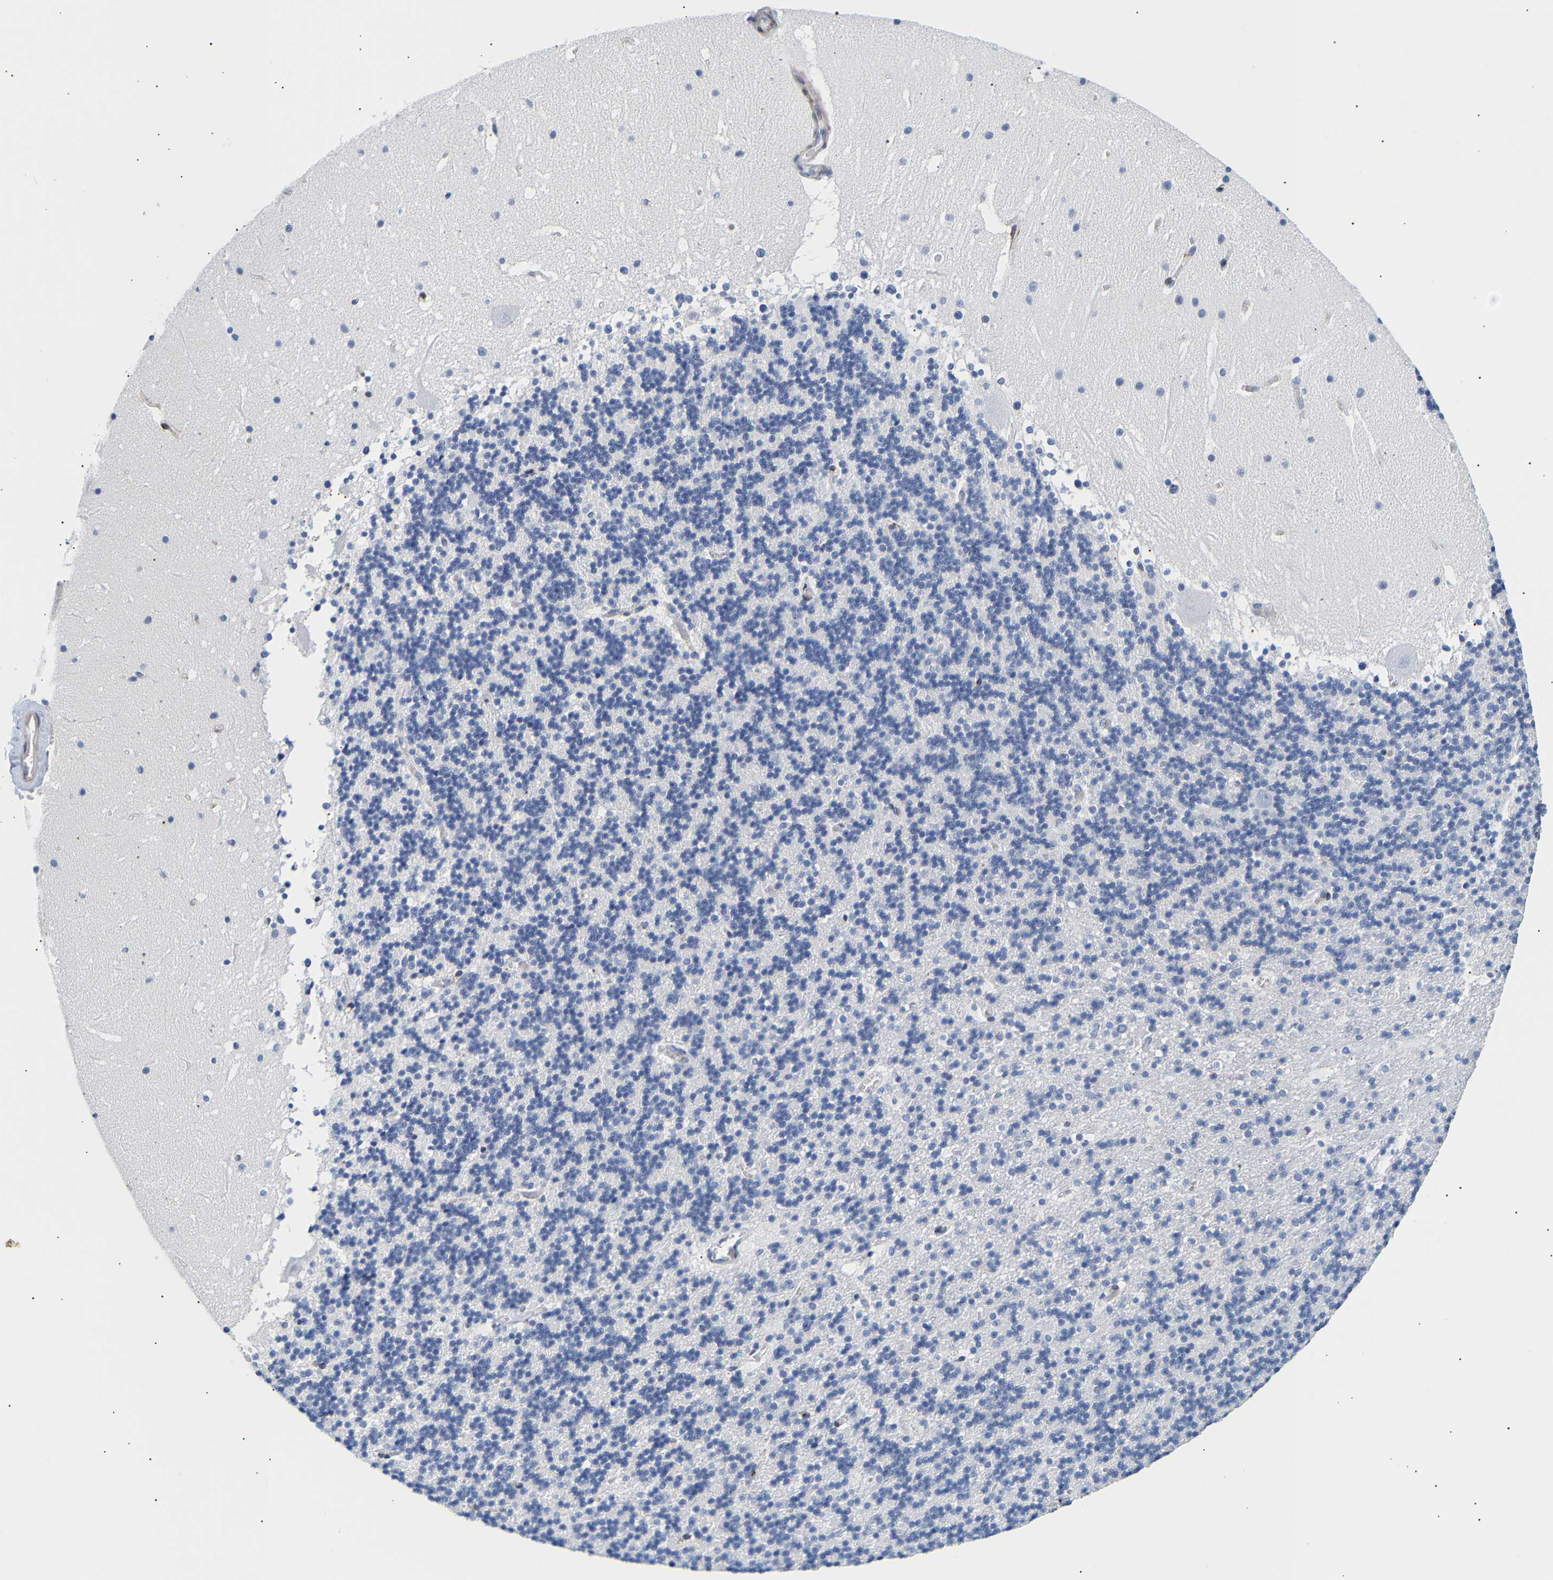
{"staining": {"intensity": "negative", "quantity": "none", "location": "none"}, "tissue": "cerebellum", "cell_type": "Cells in granular layer", "image_type": "normal", "snomed": [{"axis": "morphology", "description": "Normal tissue, NOS"}, {"axis": "topography", "description": "Cerebellum"}], "caption": "Cells in granular layer are negative for protein expression in benign human cerebellum. (DAB (3,3'-diaminobenzidine) immunohistochemistry (IHC) with hematoxylin counter stain).", "gene": "IGFBP7", "patient": {"sex": "male", "age": 45}}